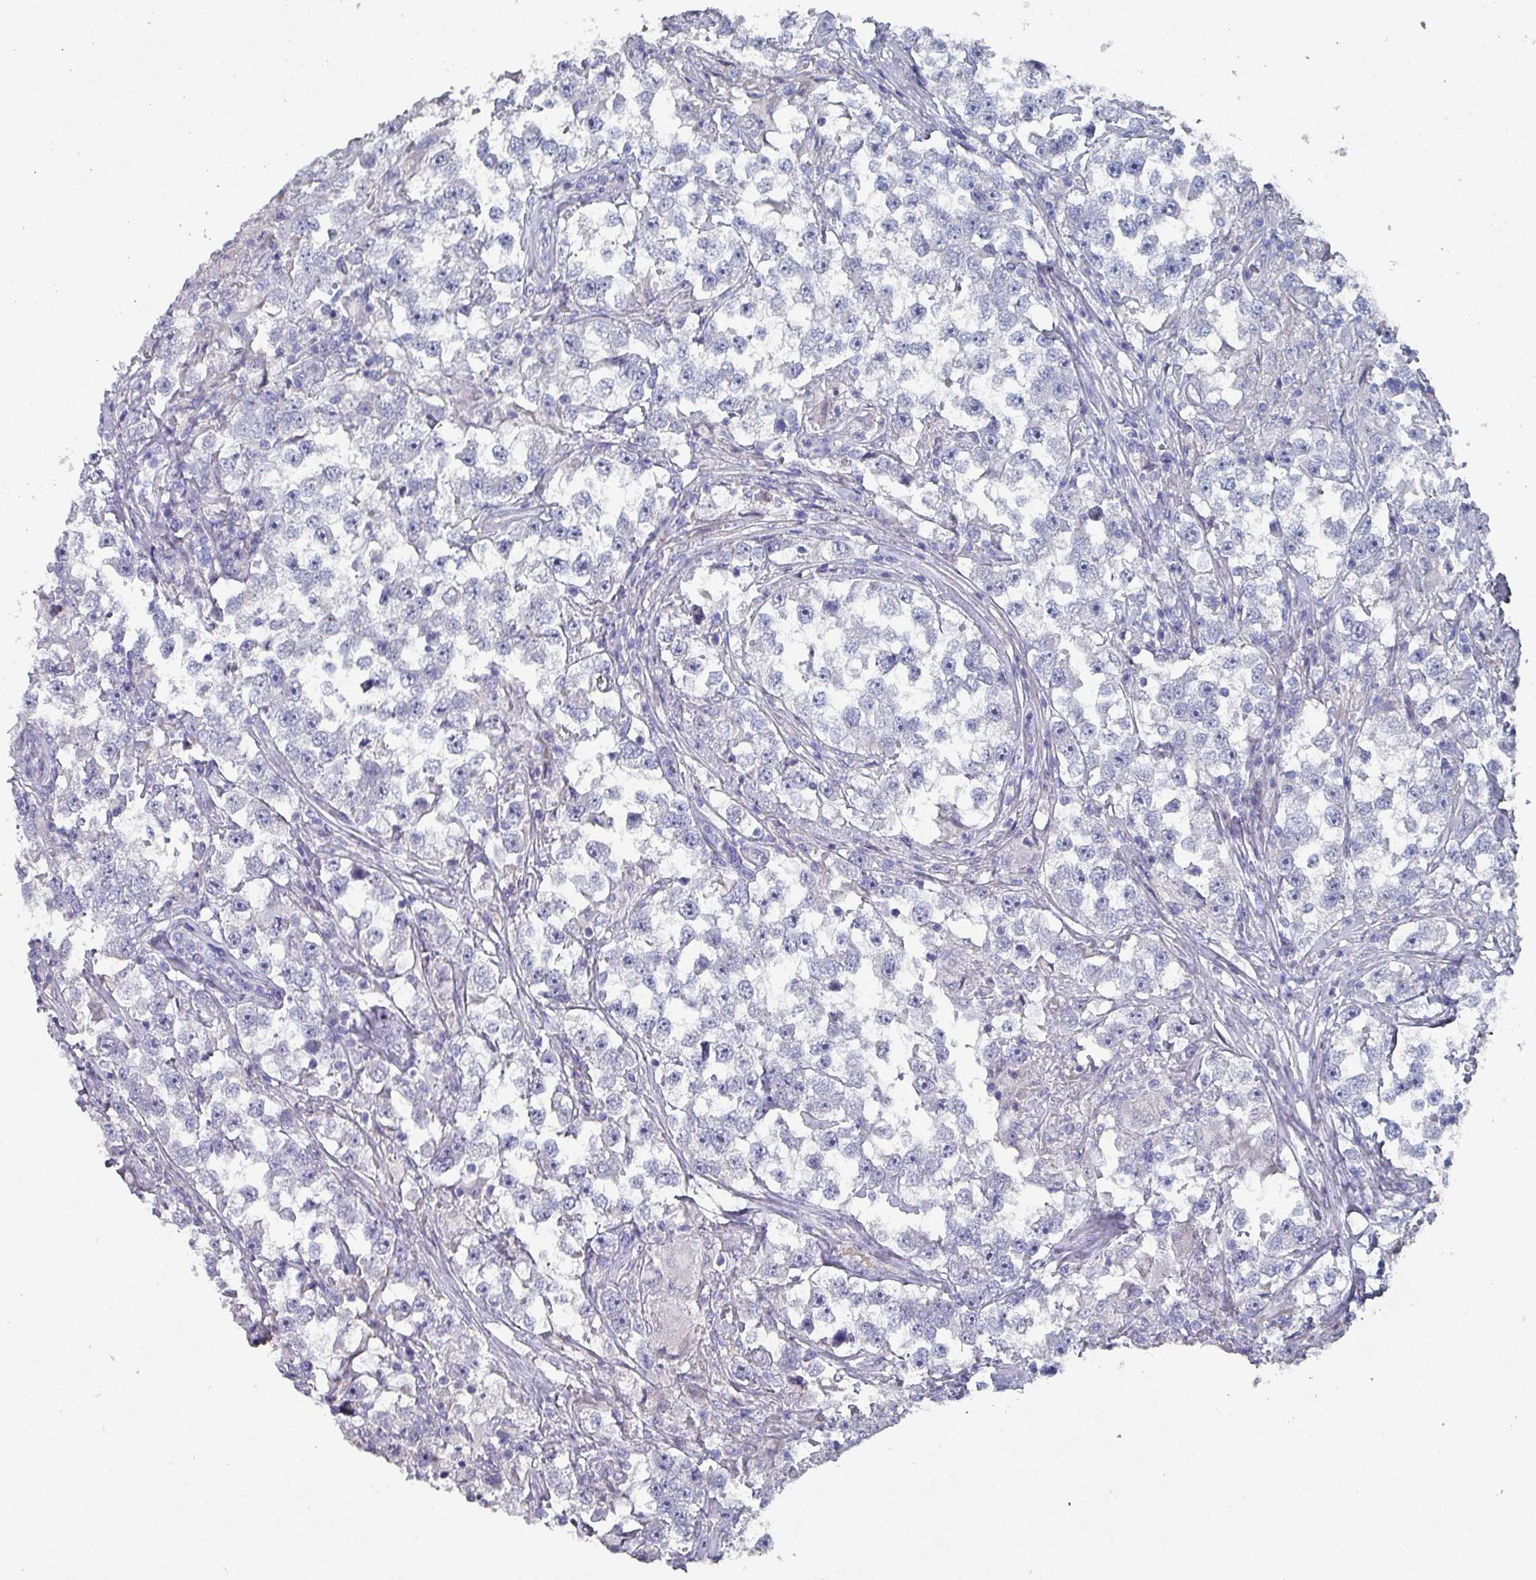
{"staining": {"intensity": "negative", "quantity": "none", "location": "none"}, "tissue": "testis cancer", "cell_type": "Tumor cells", "image_type": "cancer", "snomed": [{"axis": "morphology", "description": "Seminoma, NOS"}, {"axis": "topography", "description": "Testis"}], "caption": "This is an immunohistochemistry photomicrograph of human testis cancer. There is no expression in tumor cells.", "gene": "DRD5", "patient": {"sex": "male", "age": 46}}